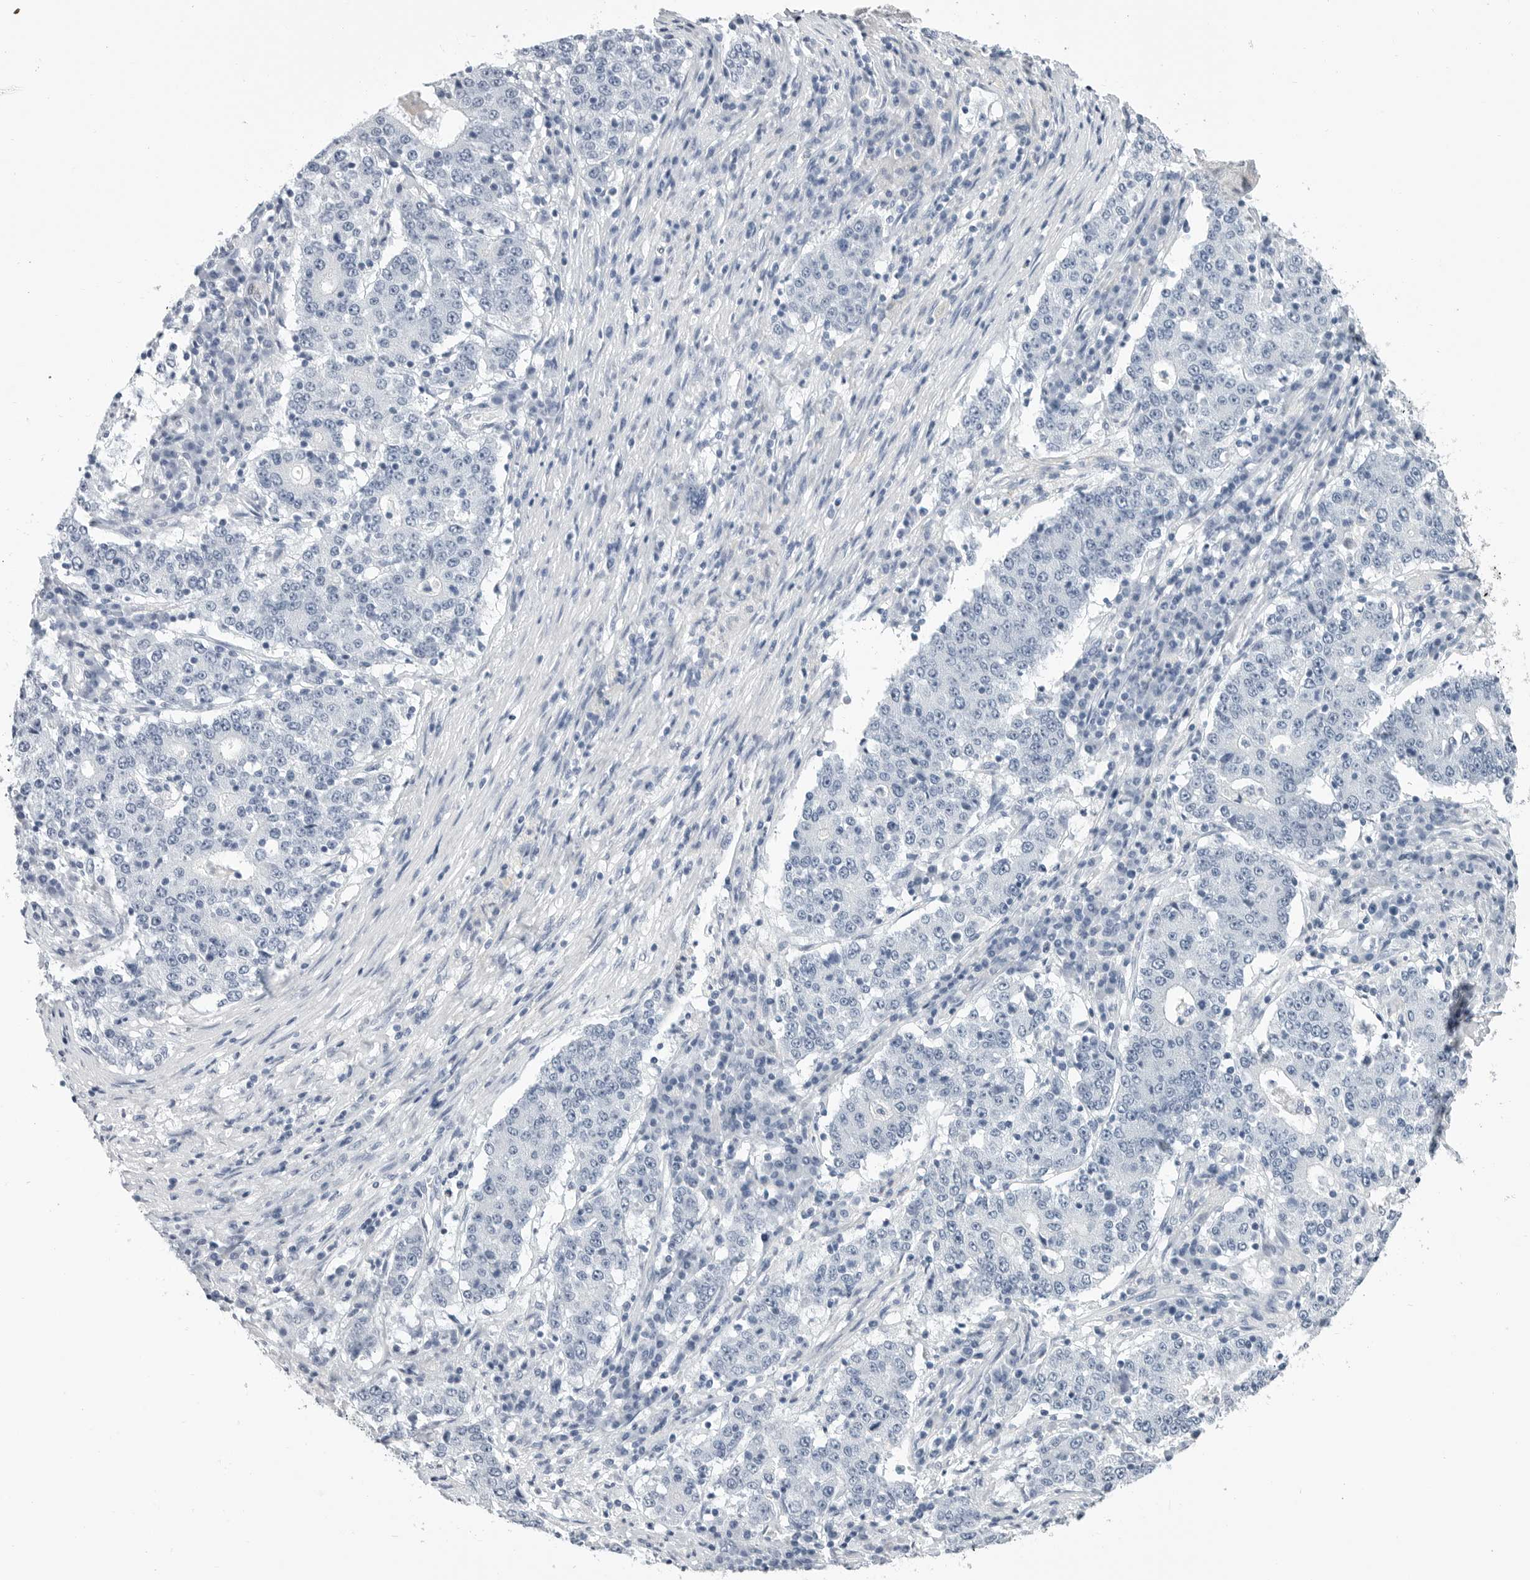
{"staining": {"intensity": "negative", "quantity": "none", "location": "none"}, "tissue": "stomach cancer", "cell_type": "Tumor cells", "image_type": "cancer", "snomed": [{"axis": "morphology", "description": "Adenocarcinoma, NOS"}, {"axis": "topography", "description": "Stomach"}], "caption": "An immunohistochemistry photomicrograph of stomach adenocarcinoma is shown. There is no staining in tumor cells of stomach adenocarcinoma.", "gene": "PLN", "patient": {"sex": "male", "age": 59}}